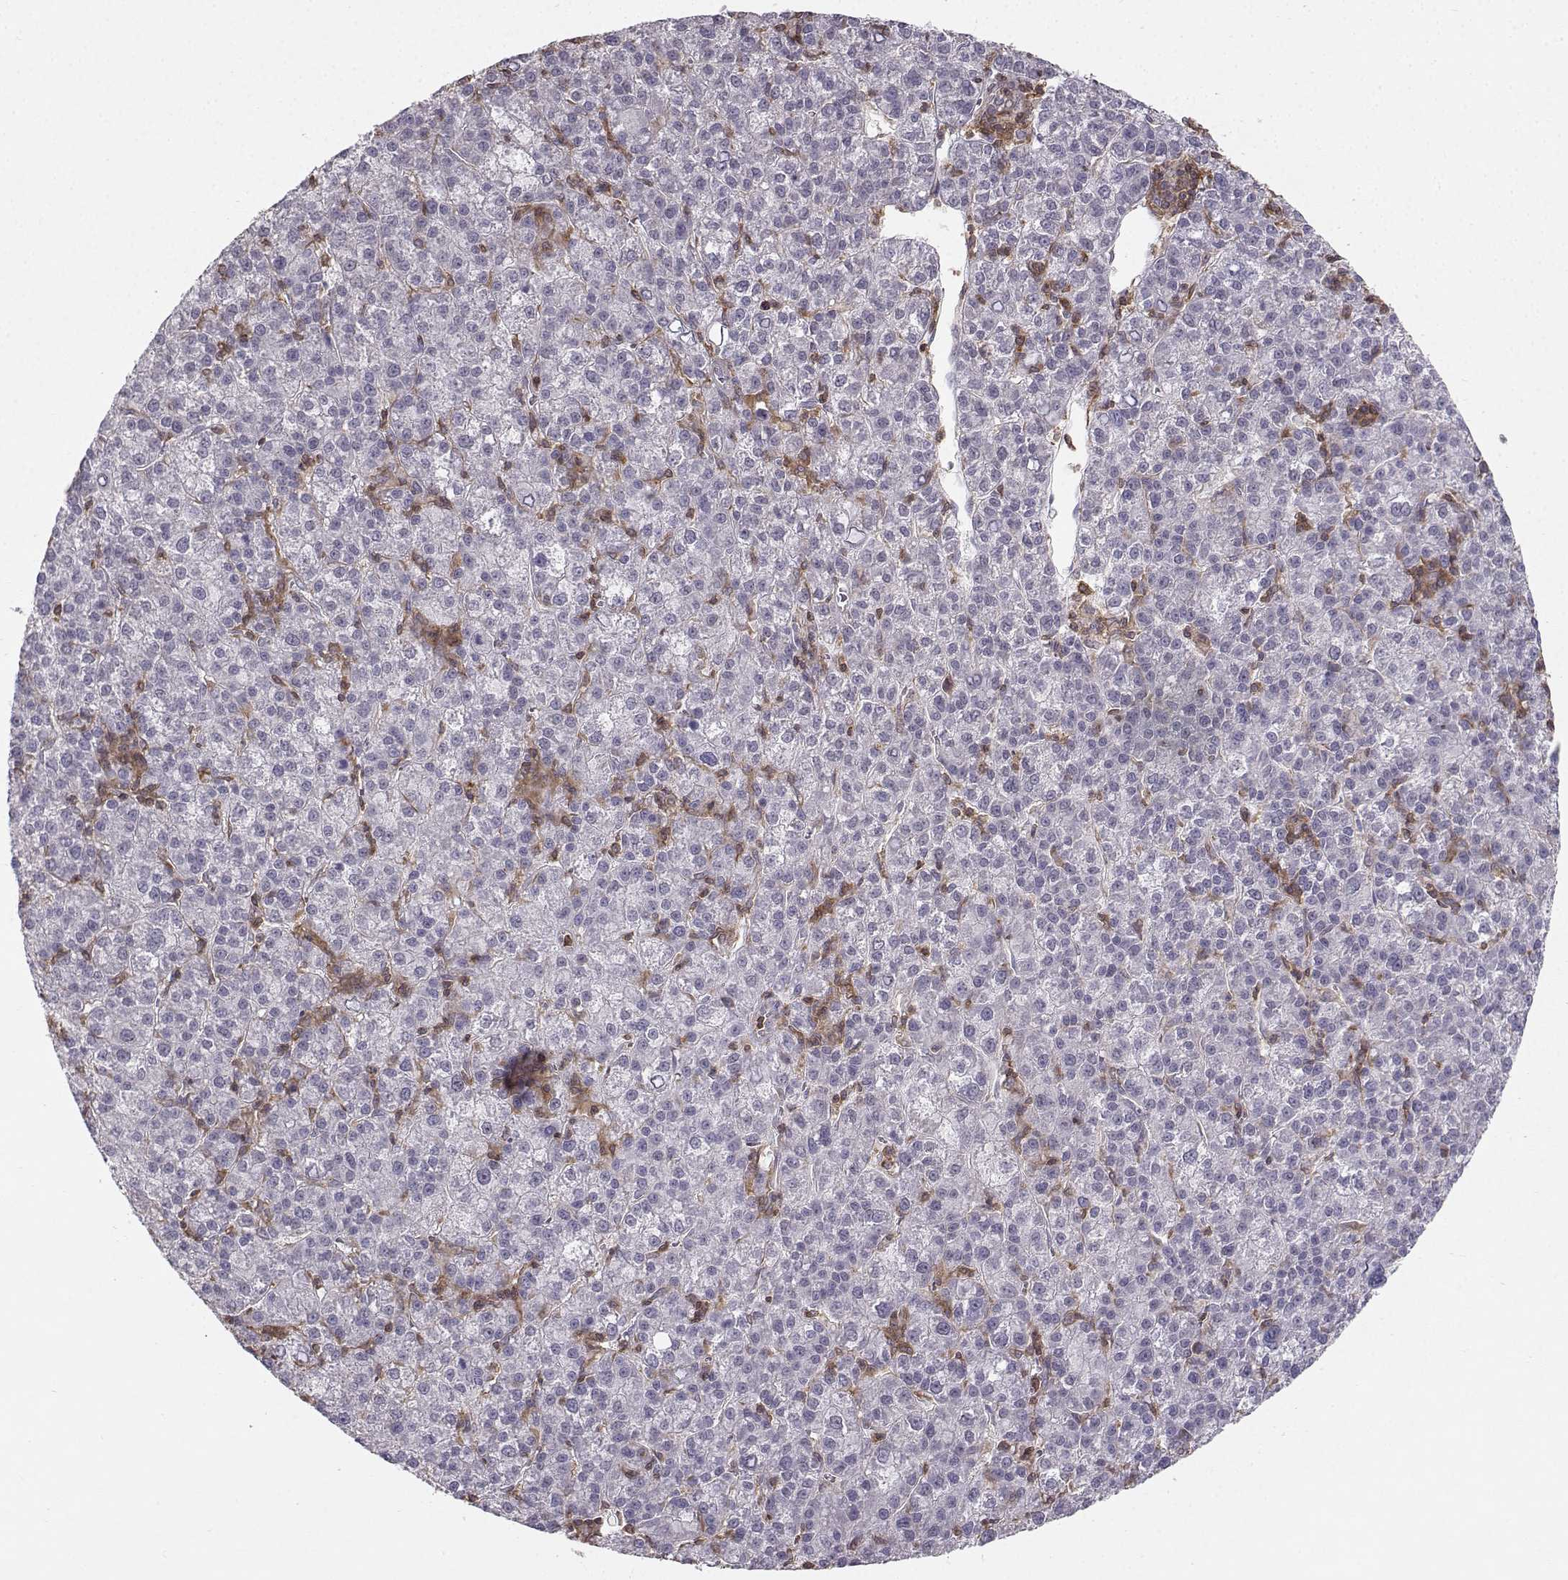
{"staining": {"intensity": "negative", "quantity": "none", "location": "none"}, "tissue": "liver cancer", "cell_type": "Tumor cells", "image_type": "cancer", "snomed": [{"axis": "morphology", "description": "Carcinoma, Hepatocellular, NOS"}, {"axis": "topography", "description": "Liver"}], "caption": "Photomicrograph shows no protein expression in tumor cells of liver cancer (hepatocellular carcinoma) tissue. (DAB IHC, high magnification).", "gene": "ZBTB32", "patient": {"sex": "female", "age": 60}}